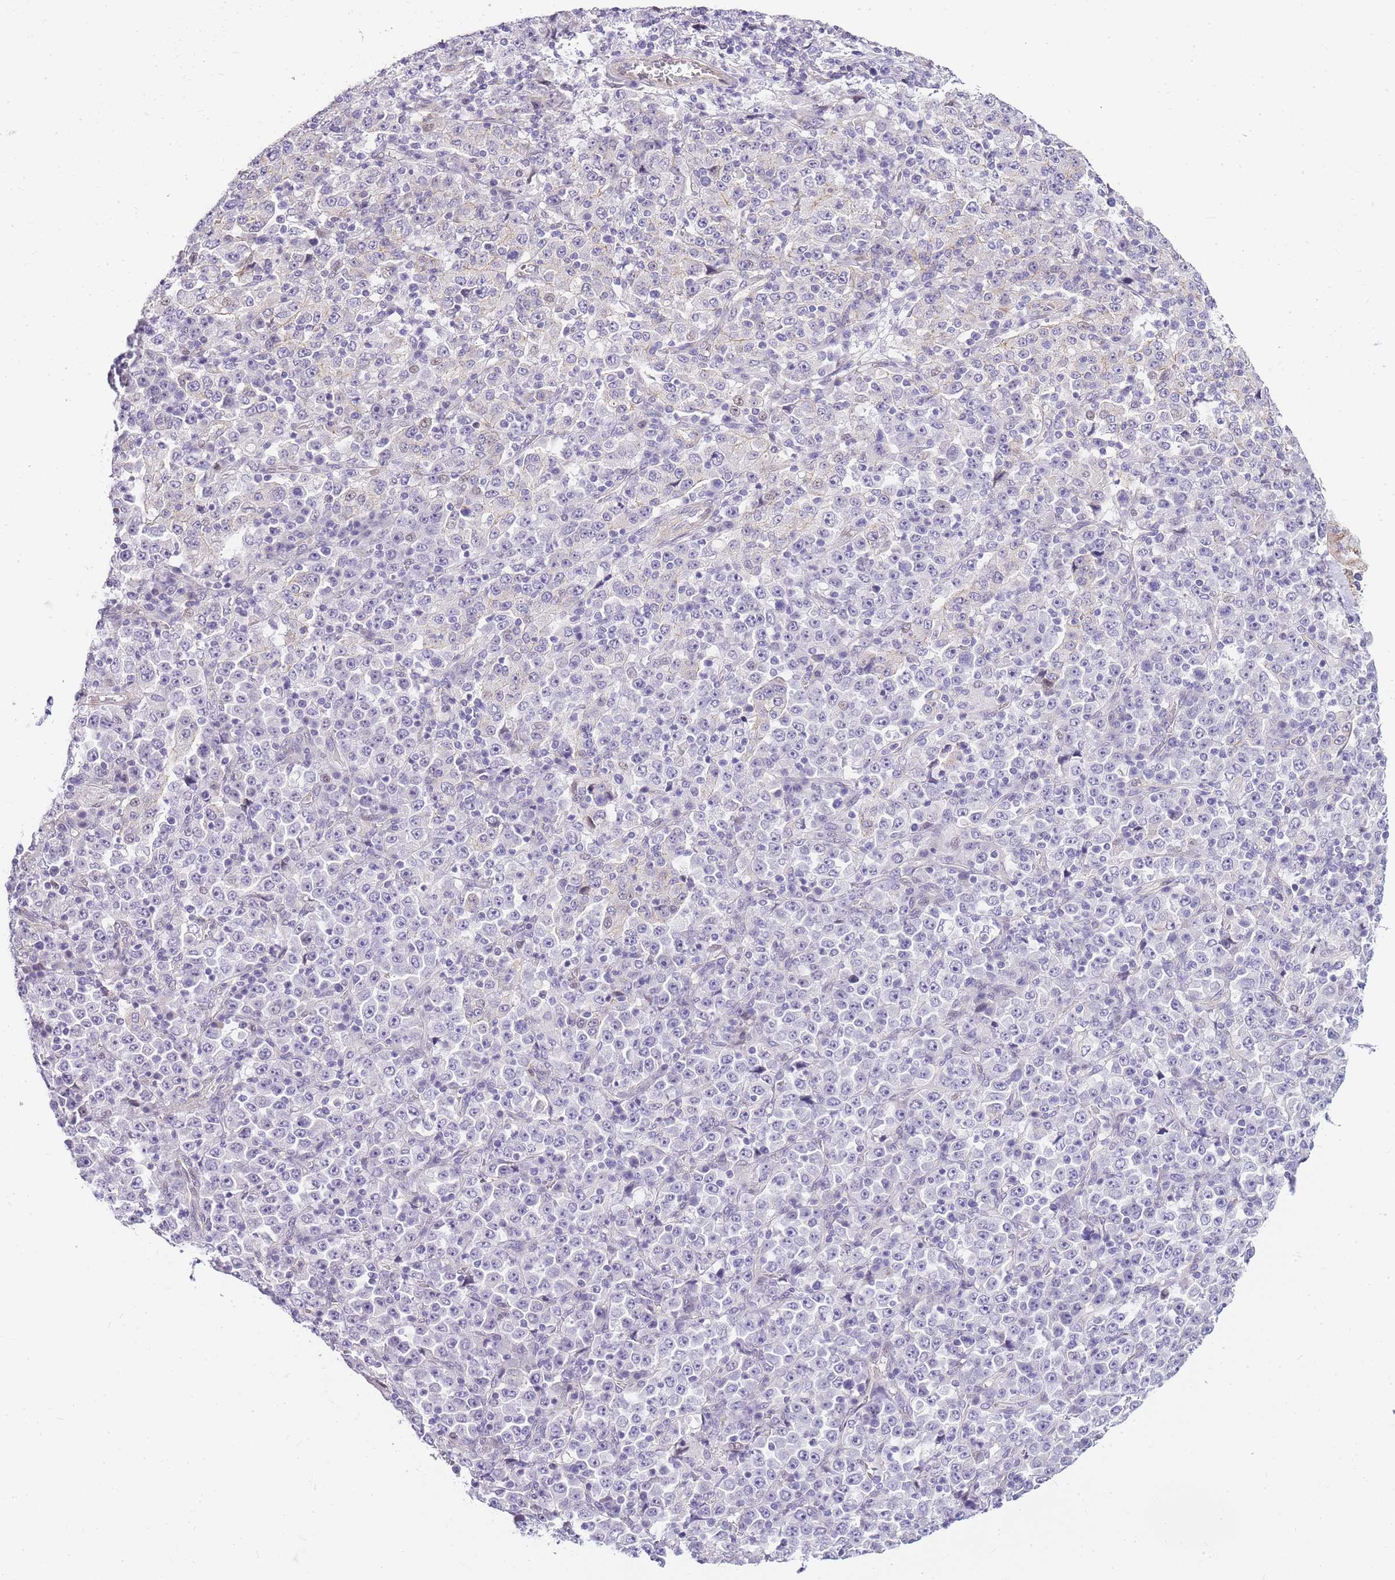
{"staining": {"intensity": "negative", "quantity": "none", "location": "none"}, "tissue": "stomach cancer", "cell_type": "Tumor cells", "image_type": "cancer", "snomed": [{"axis": "morphology", "description": "Normal tissue, NOS"}, {"axis": "morphology", "description": "Adenocarcinoma, NOS"}, {"axis": "topography", "description": "Stomach, upper"}, {"axis": "topography", "description": "Stomach"}], "caption": "Immunohistochemistry micrograph of neoplastic tissue: stomach adenocarcinoma stained with DAB (3,3'-diaminobenzidine) reveals no significant protein expression in tumor cells.", "gene": "CLBA1", "patient": {"sex": "male", "age": 59}}